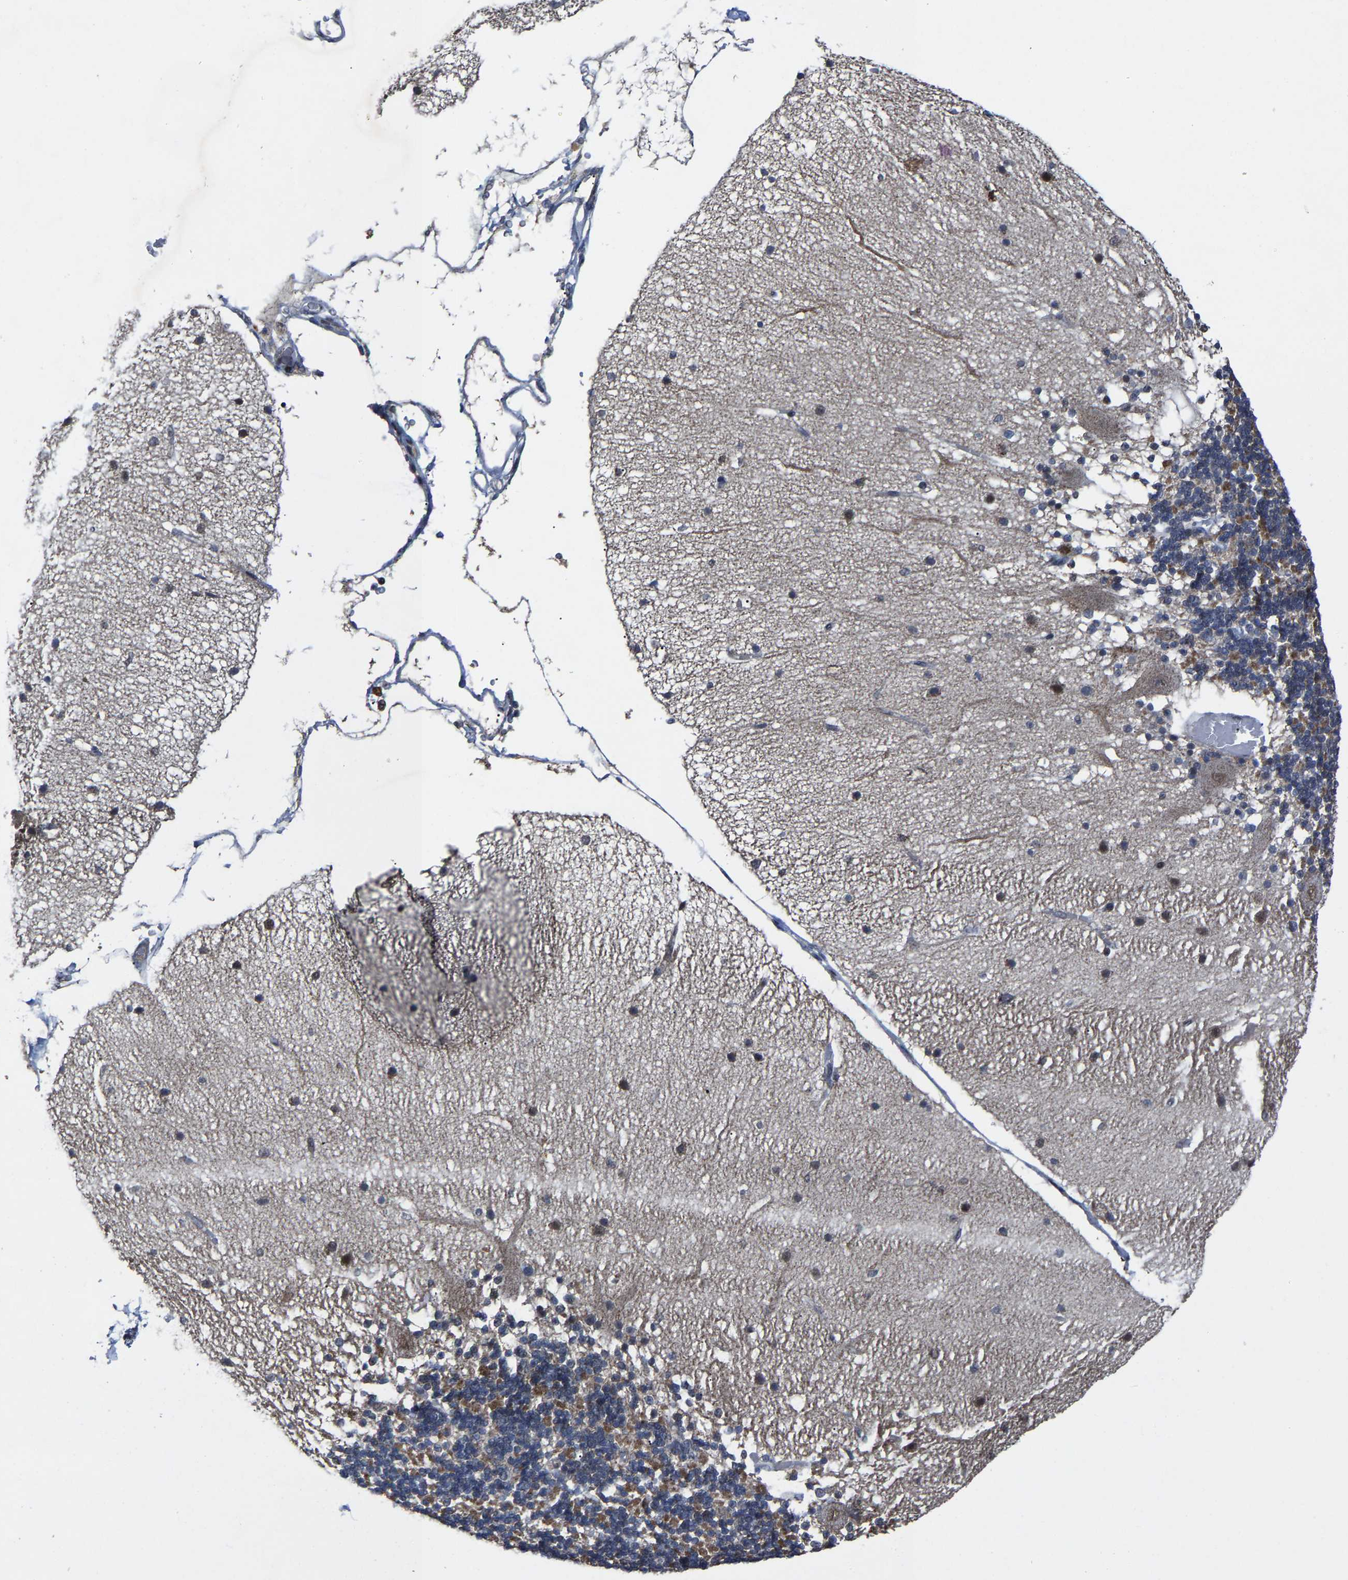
{"staining": {"intensity": "moderate", "quantity": ">75%", "location": "cytoplasmic/membranous"}, "tissue": "cerebellum", "cell_type": "Cells in granular layer", "image_type": "normal", "snomed": [{"axis": "morphology", "description": "Normal tissue, NOS"}, {"axis": "topography", "description": "Cerebellum"}], "caption": "Approximately >75% of cells in granular layer in unremarkable human cerebellum show moderate cytoplasmic/membranous protein staining as visualized by brown immunohistochemical staining.", "gene": "LSM8", "patient": {"sex": "female", "age": 54}}